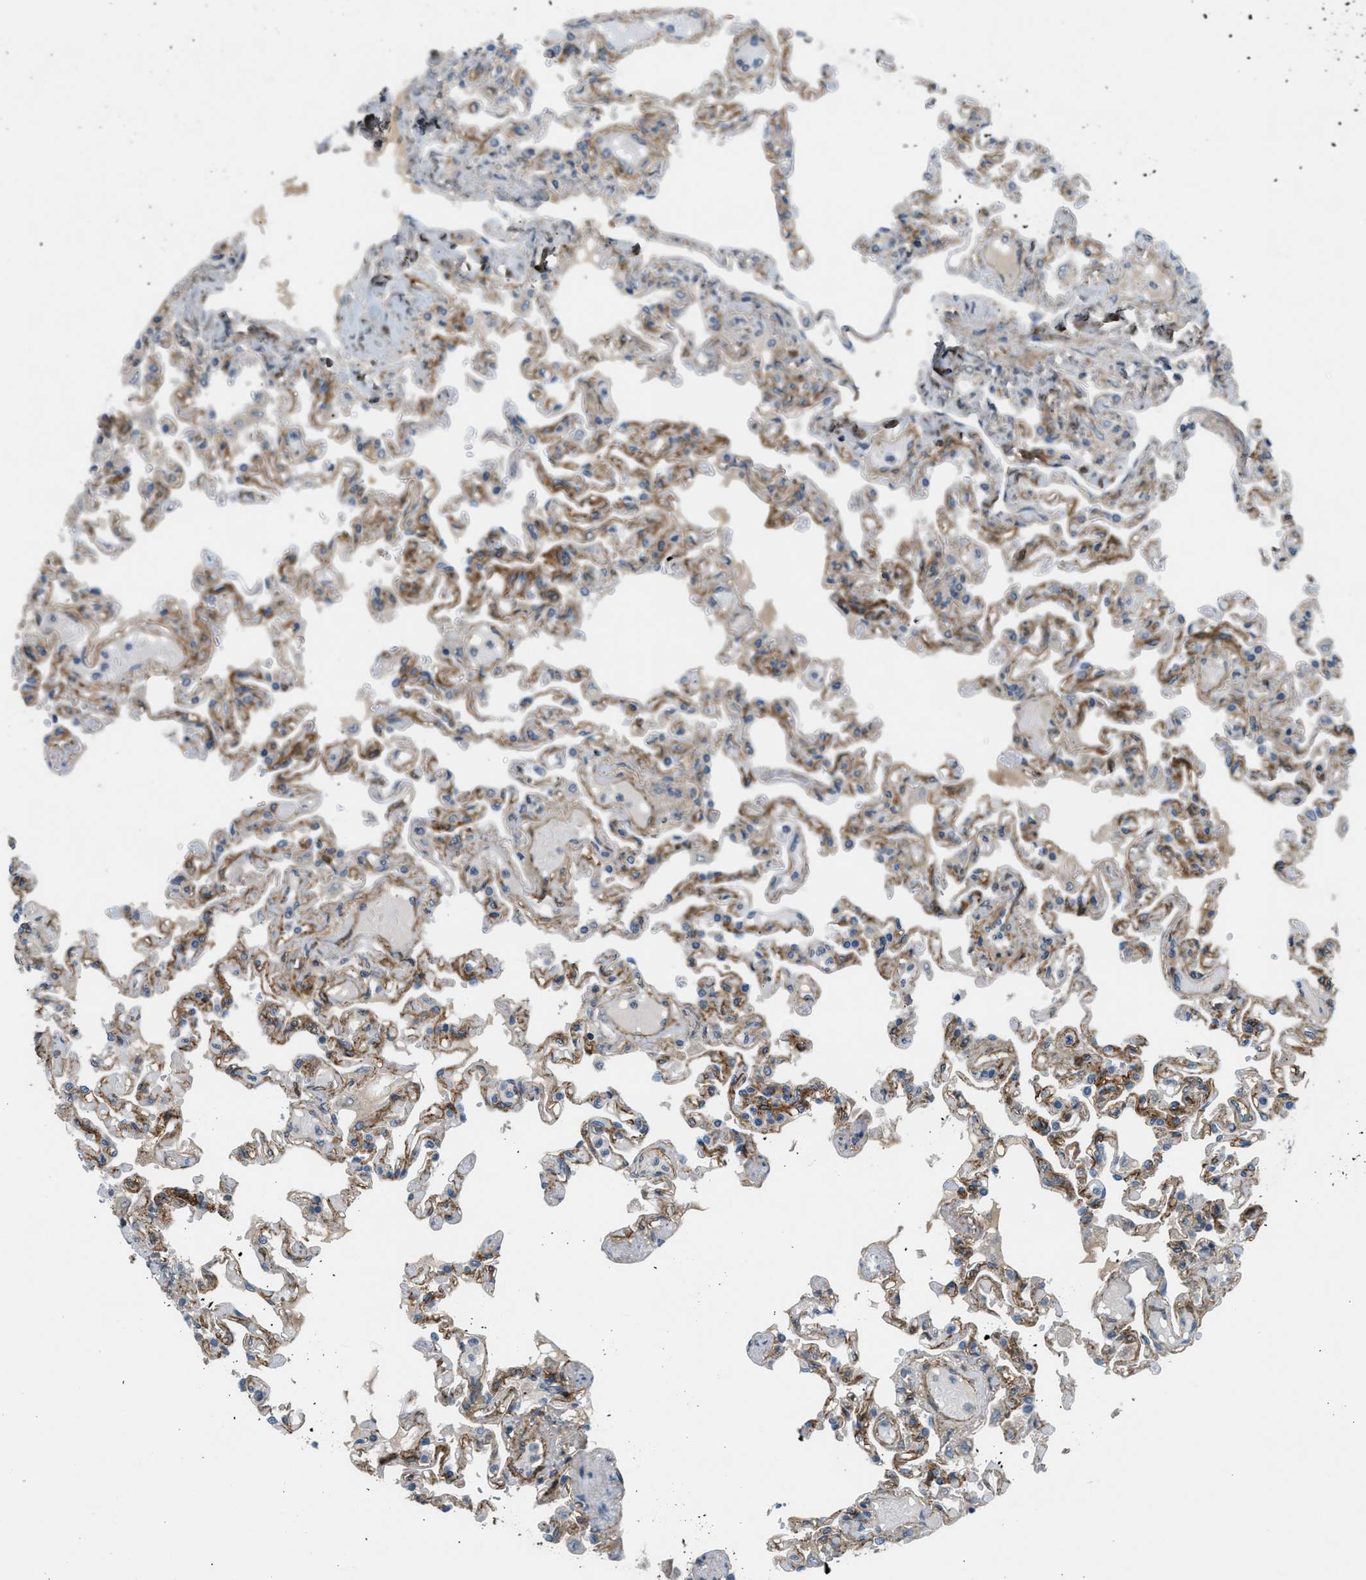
{"staining": {"intensity": "moderate", "quantity": ">75%", "location": "cytoplasmic/membranous"}, "tissue": "lung", "cell_type": "Alveolar cells", "image_type": "normal", "snomed": [{"axis": "morphology", "description": "Normal tissue, NOS"}, {"axis": "topography", "description": "Lung"}], "caption": "Alveolar cells reveal moderate cytoplasmic/membranous expression in approximately >75% of cells in normal lung.", "gene": "EDNRA", "patient": {"sex": "male", "age": 21}}